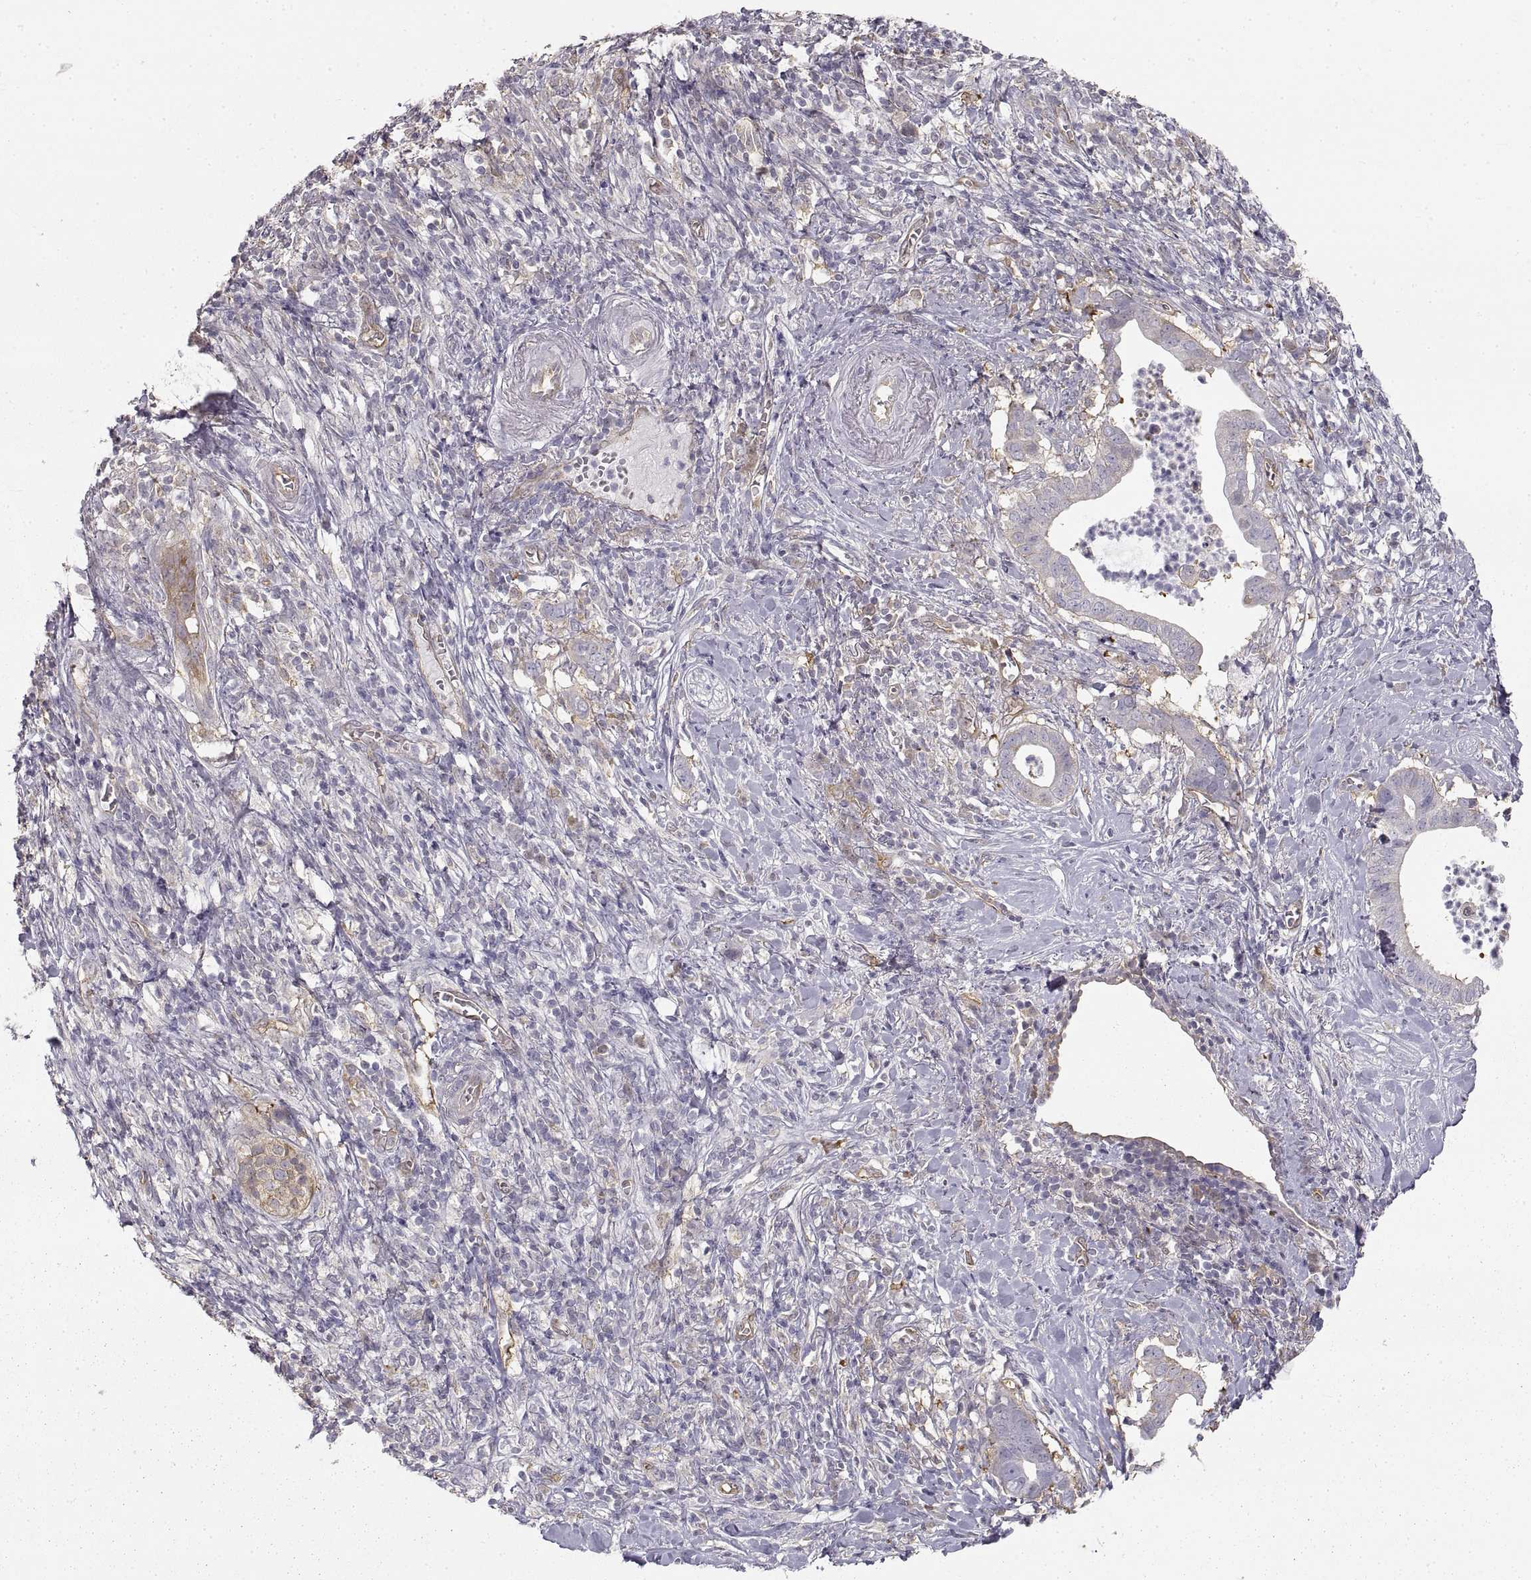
{"staining": {"intensity": "moderate", "quantity": "<25%", "location": "cytoplasmic/membranous"}, "tissue": "pancreatic cancer", "cell_type": "Tumor cells", "image_type": "cancer", "snomed": [{"axis": "morphology", "description": "Adenocarcinoma, NOS"}, {"axis": "topography", "description": "Pancreas"}], "caption": "Moderate cytoplasmic/membranous expression for a protein is appreciated in about <25% of tumor cells of pancreatic cancer (adenocarcinoma) using IHC.", "gene": "HSP90AB1", "patient": {"sex": "male", "age": 61}}